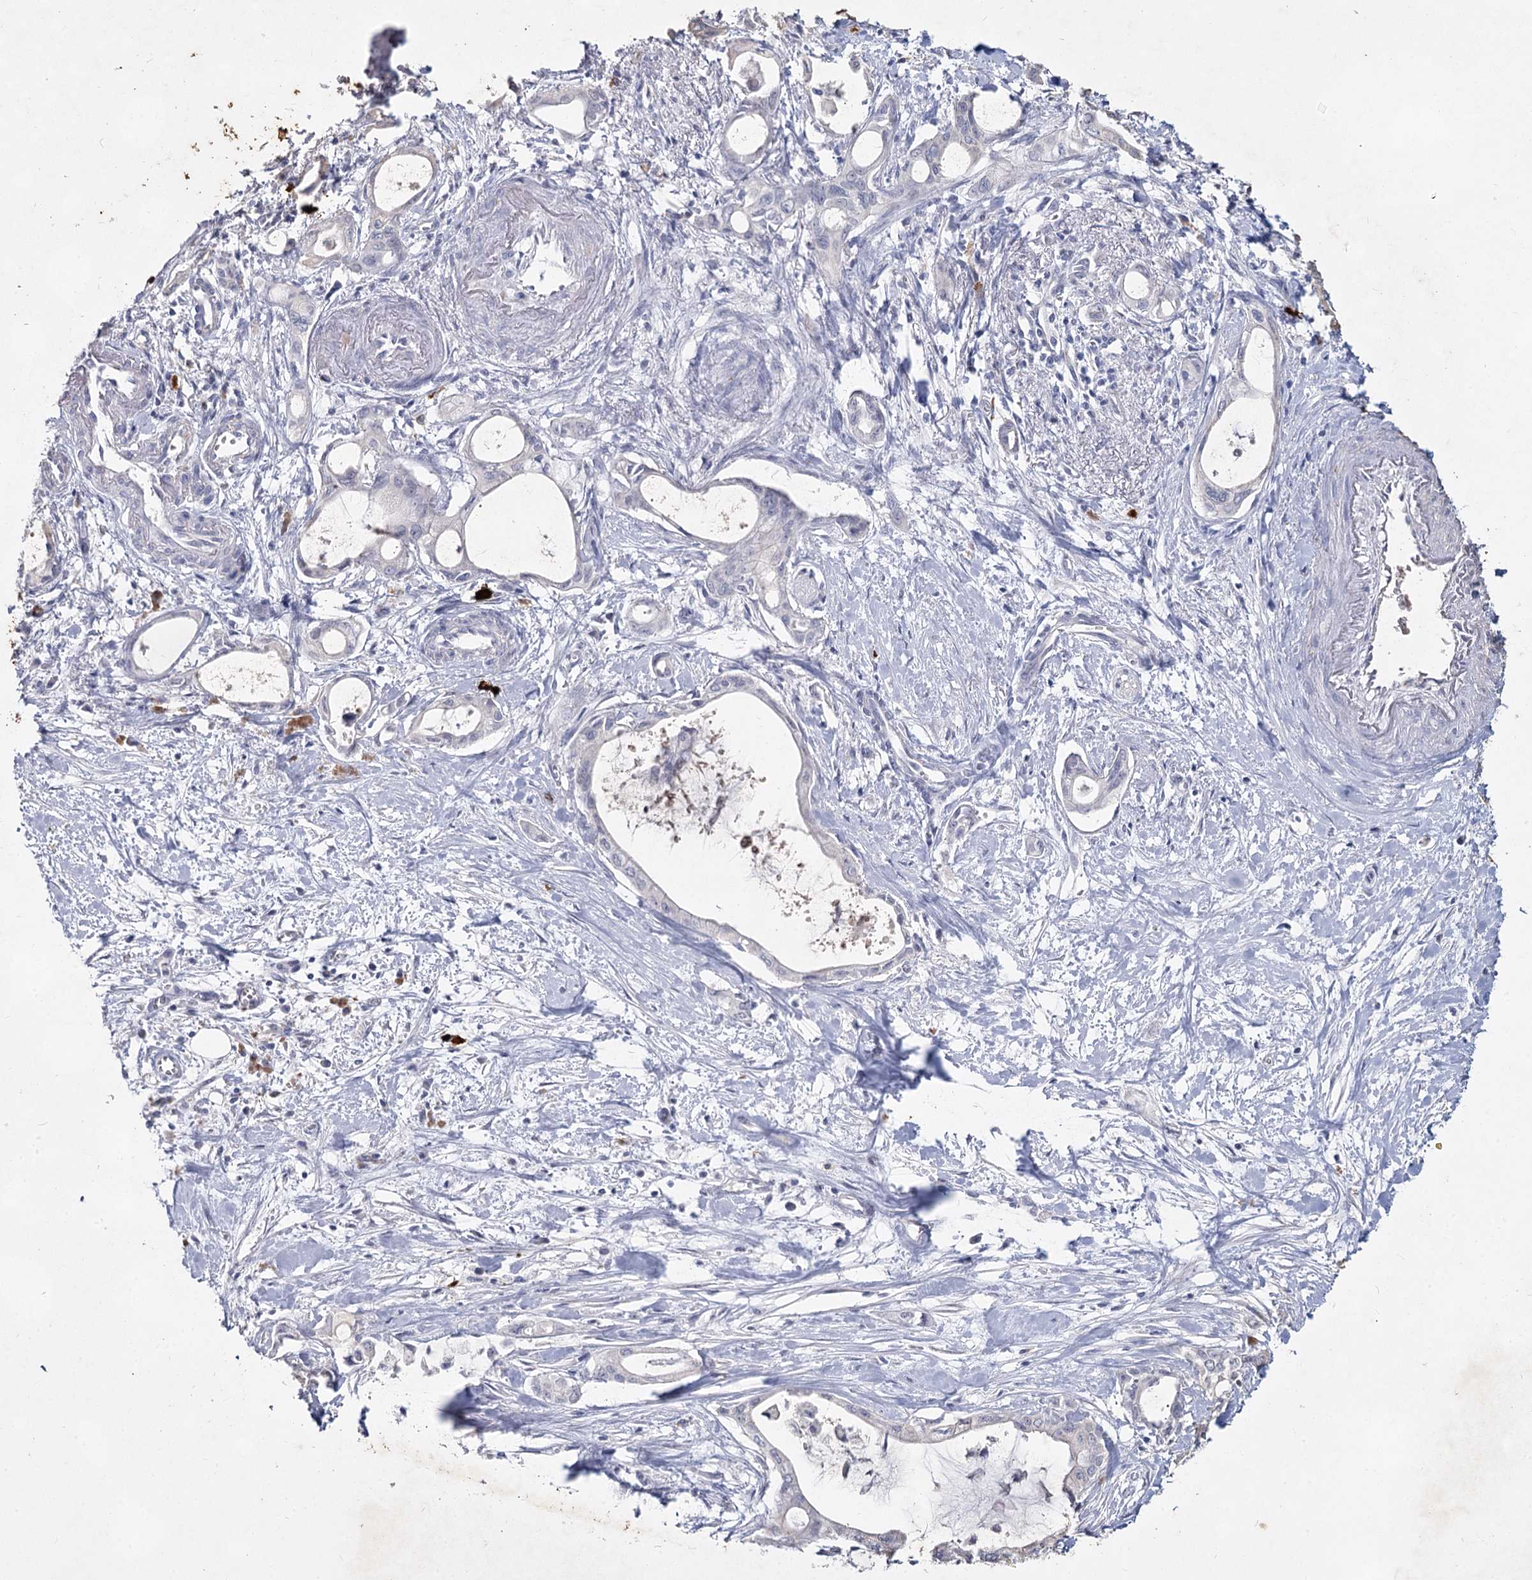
{"staining": {"intensity": "negative", "quantity": "none", "location": "none"}, "tissue": "pancreatic cancer", "cell_type": "Tumor cells", "image_type": "cancer", "snomed": [{"axis": "morphology", "description": "Adenocarcinoma, NOS"}, {"axis": "topography", "description": "Pancreas"}], "caption": "An immunohistochemistry micrograph of adenocarcinoma (pancreatic) is shown. There is no staining in tumor cells of adenocarcinoma (pancreatic). Brightfield microscopy of IHC stained with DAB (3,3'-diaminobenzidine) (brown) and hematoxylin (blue), captured at high magnification.", "gene": "CCDC73", "patient": {"sex": "male", "age": 72}}